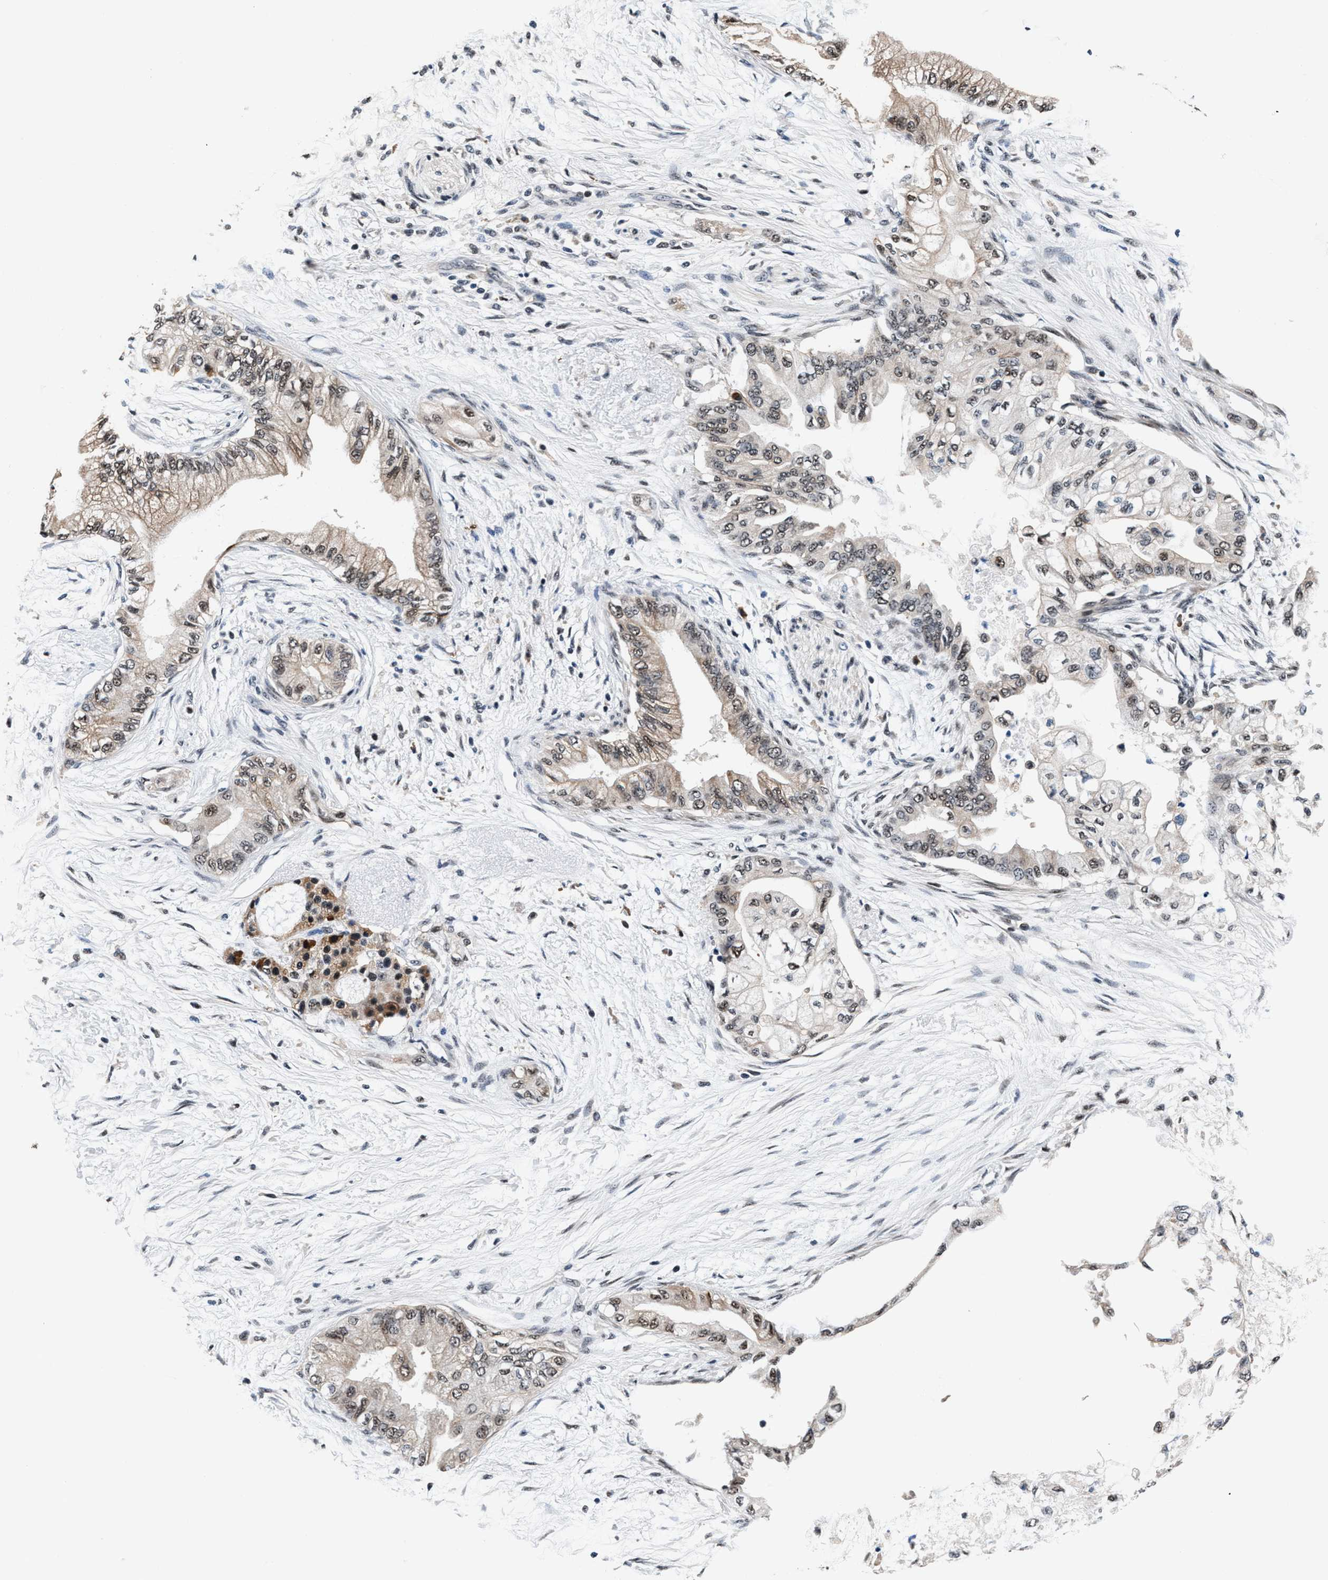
{"staining": {"intensity": "weak", "quantity": ">75%", "location": "nuclear"}, "tissue": "pancreatic cancer", "cell_type": "Tumor cells", "image_type": "cancer", "snomed": [{"axis": "morphology", "description": "Normal tissue, NOS"}, {"axis": "morphology", "description": "Adenocarcinoma, NOS"}, {"axis": "topography", "description": "Pancreas"}, {"axis": "topography", "description": "Duodenum"}], "caption": "Immunohistochemical staining of human pancreatic cancer (adenocarcinoma) reveals low levels of weak nuclear protein expression in approximately >75% of tumor cells.", "gene": "USP16", "patient": {"sex": "female", "age": 60}}